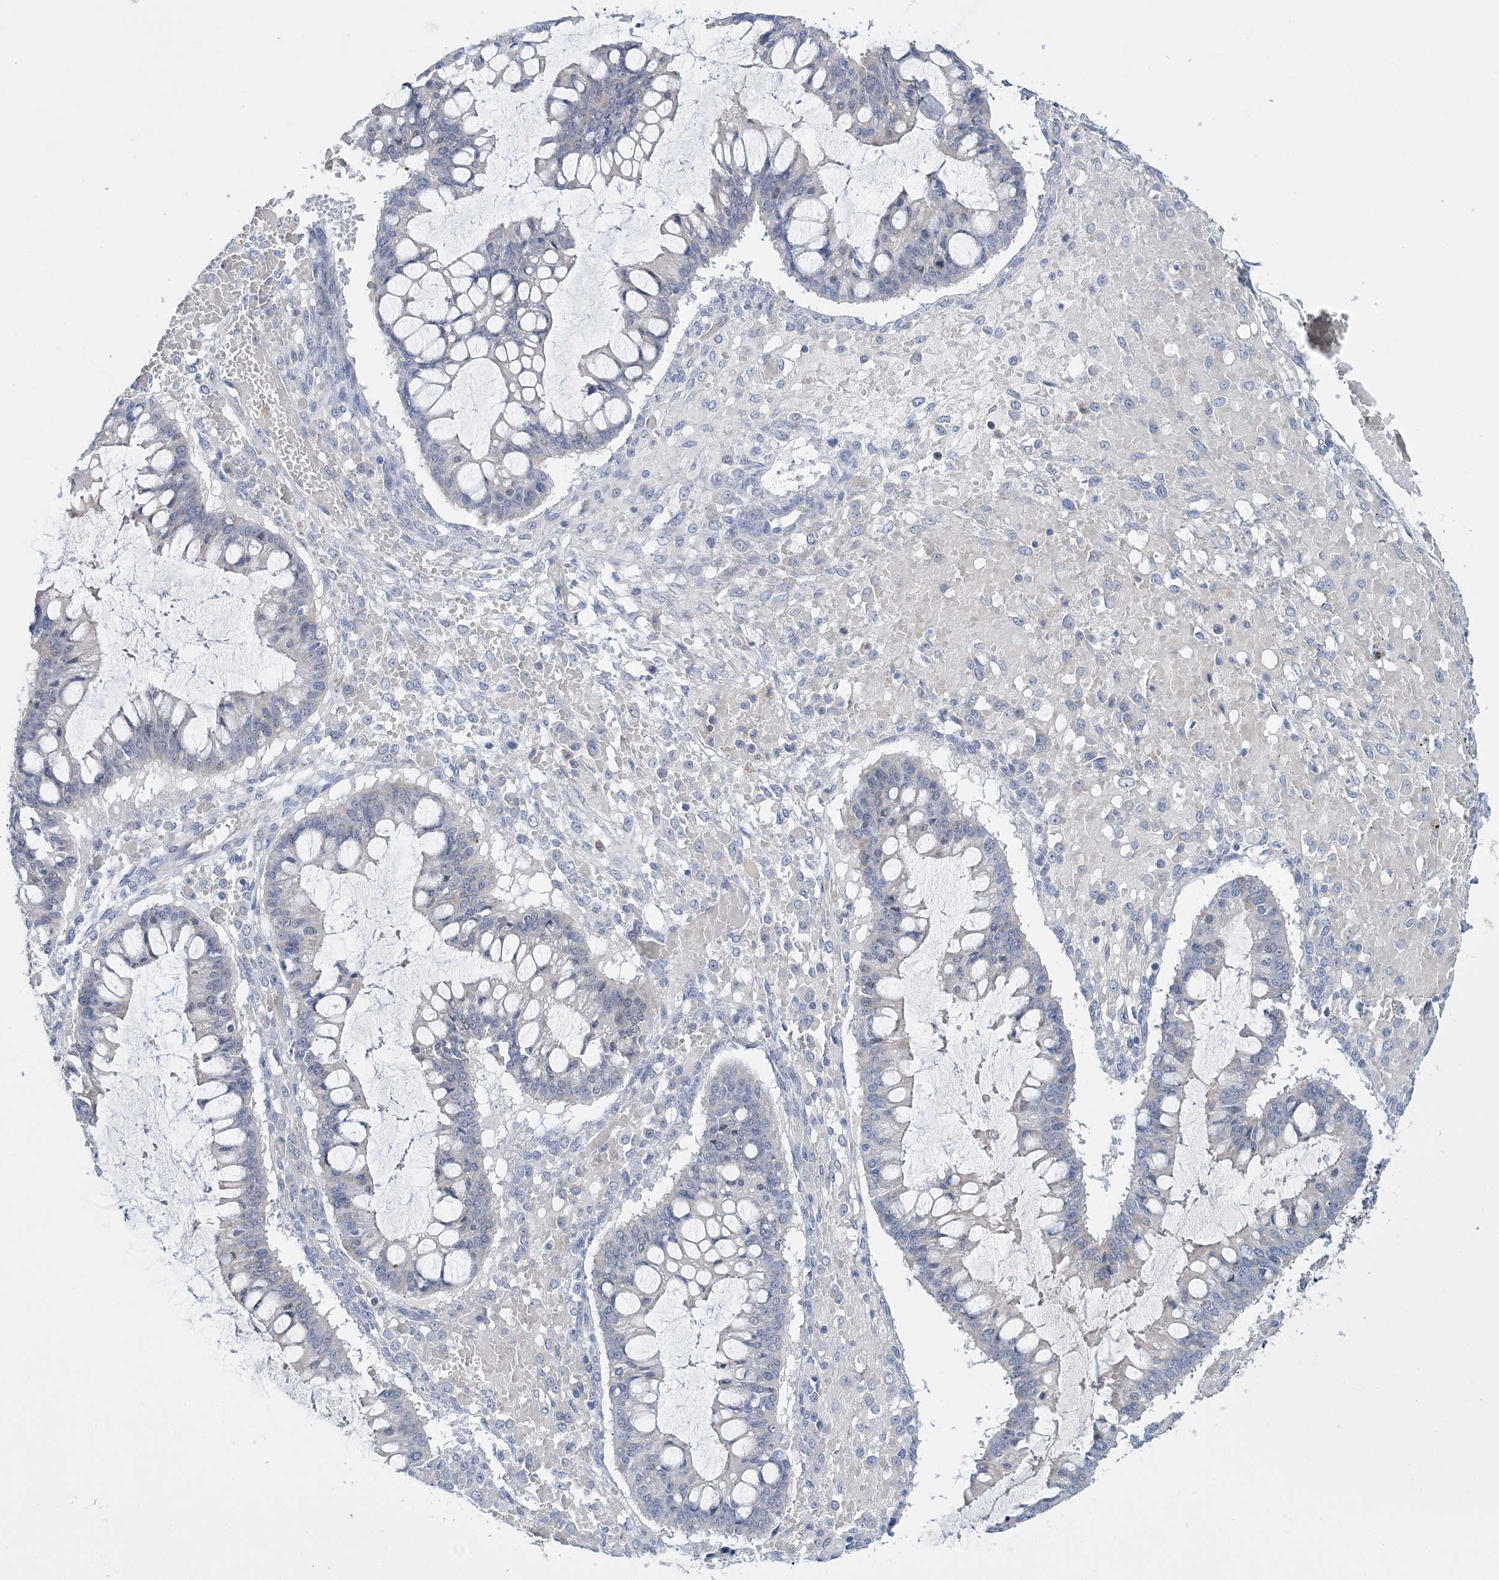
{"staining": {"intensity": "negative", "quantity": "none", "location": "none"}, "tissue": "ovarian cancer", "cell_type": "Tumor cells", "image_type": "cancer", "snomed": [{"axis": "morphology", "description": "Cystadenocarcinoma, mucinous, NOS"}, {"axis": "topography", "description": "Ovary"}], "caption": "High power microscopy photomicrograph of an IHC micrograph of mucinous cystadenocarcinoma (ovarian), revealing no significant expression in tumor cells.", "gene": "PRMT9", "patient": {"sex": "female", "age": 73}}